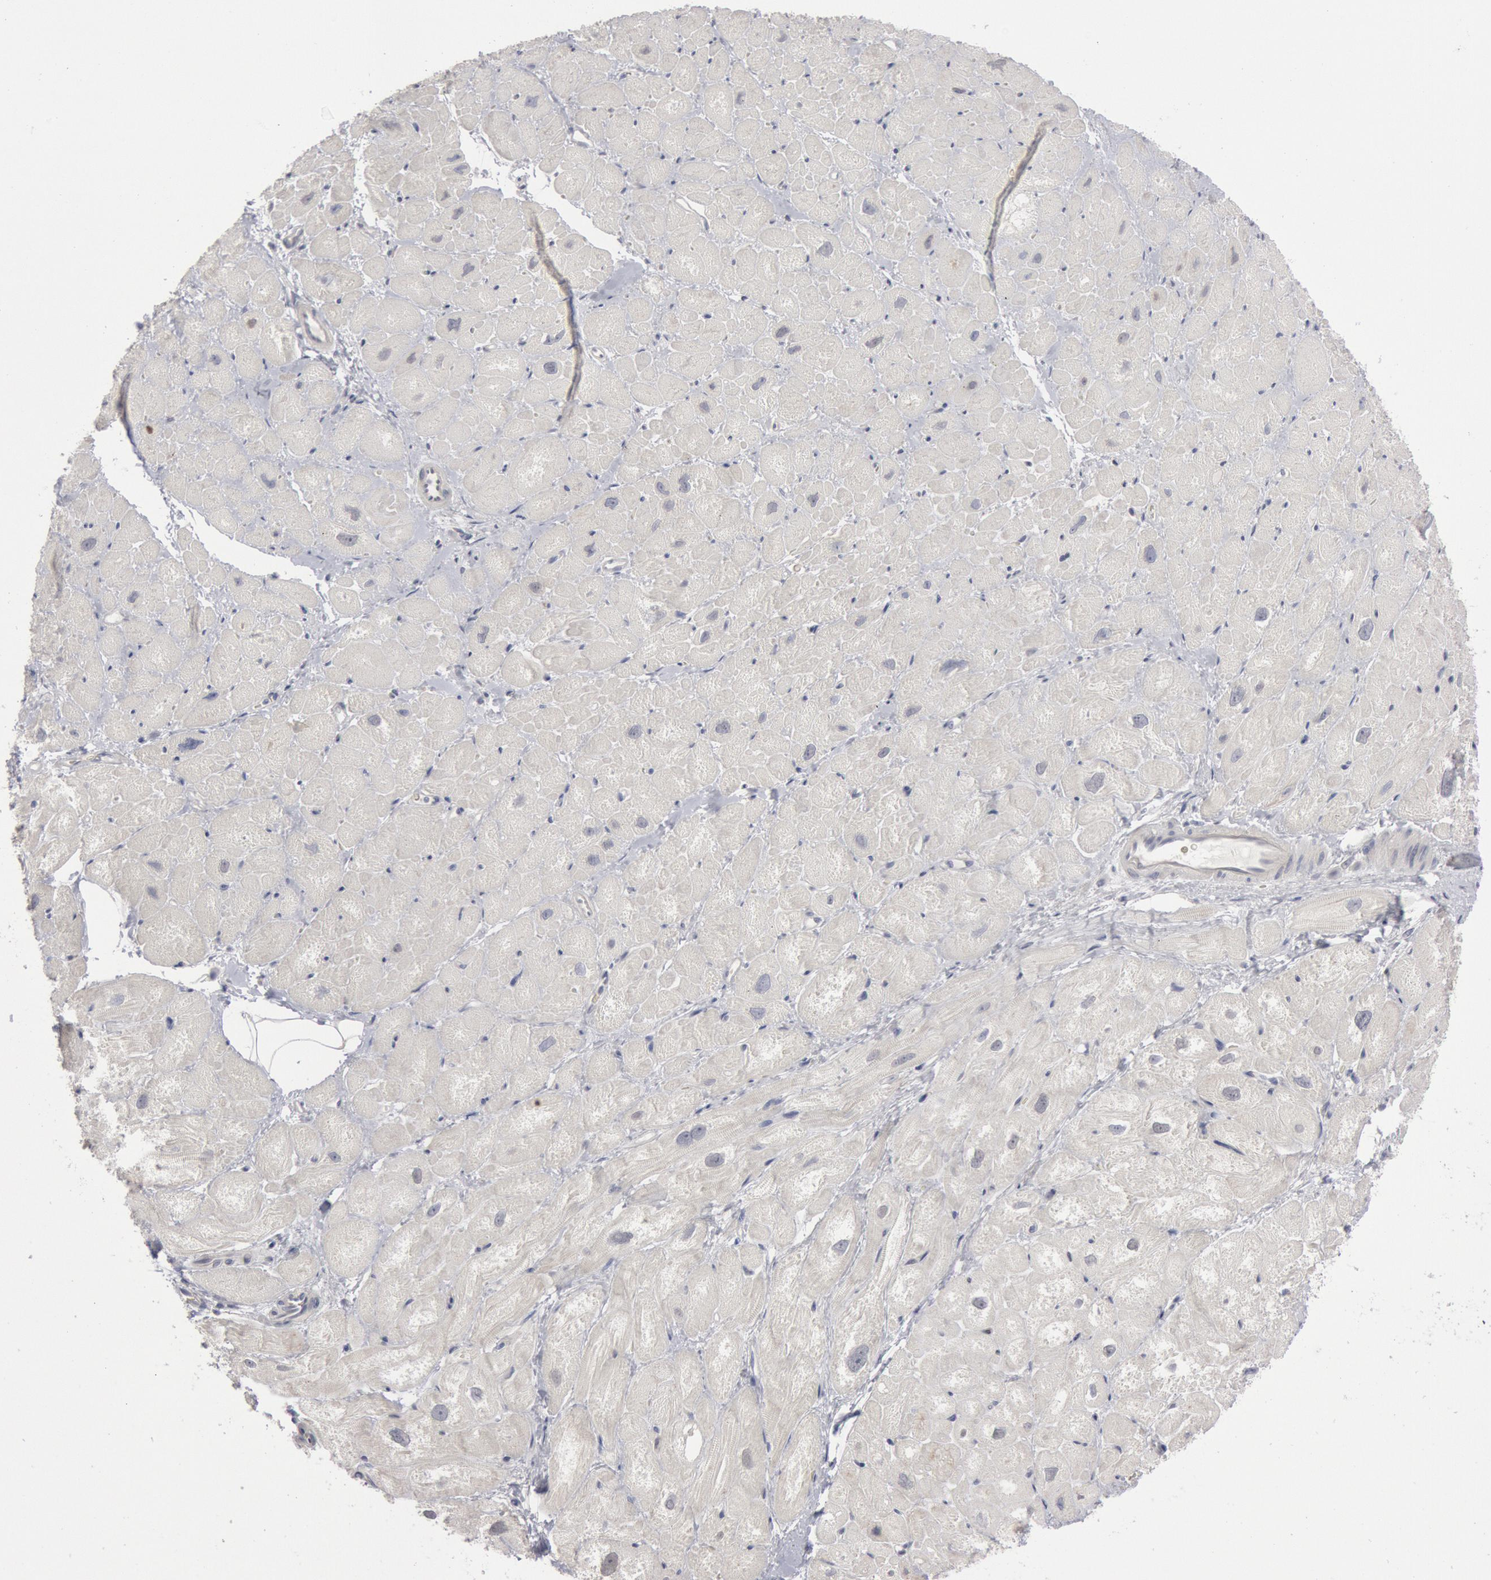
{"staining": {"intensity": "negative", "quantity": "none", "location": "none"}, "tissue": "heart muscle", "cell_type": "Cardiomyocytes", "image_type": "normal", "snomed": [{"axis": "morphology", "description": "Normal tissue, NOS"}, {"axis": "topography", "description": "Heart"}], "caption": "High magnification brightfield microscopy of unremarkable heart muscle stained with DAB (brown) and counterstained with hematoxylin (blue): cardiomyocytes show no significant positivity. (Stains: DAB (3,3'-diaminobenzidine) immunohistochemistry with hematoxylin counter stain, Microscopy: brightfield microscopy at high magnification).", "gene": "WDHD1", "patient": {"sex": "male", "age": 49}}